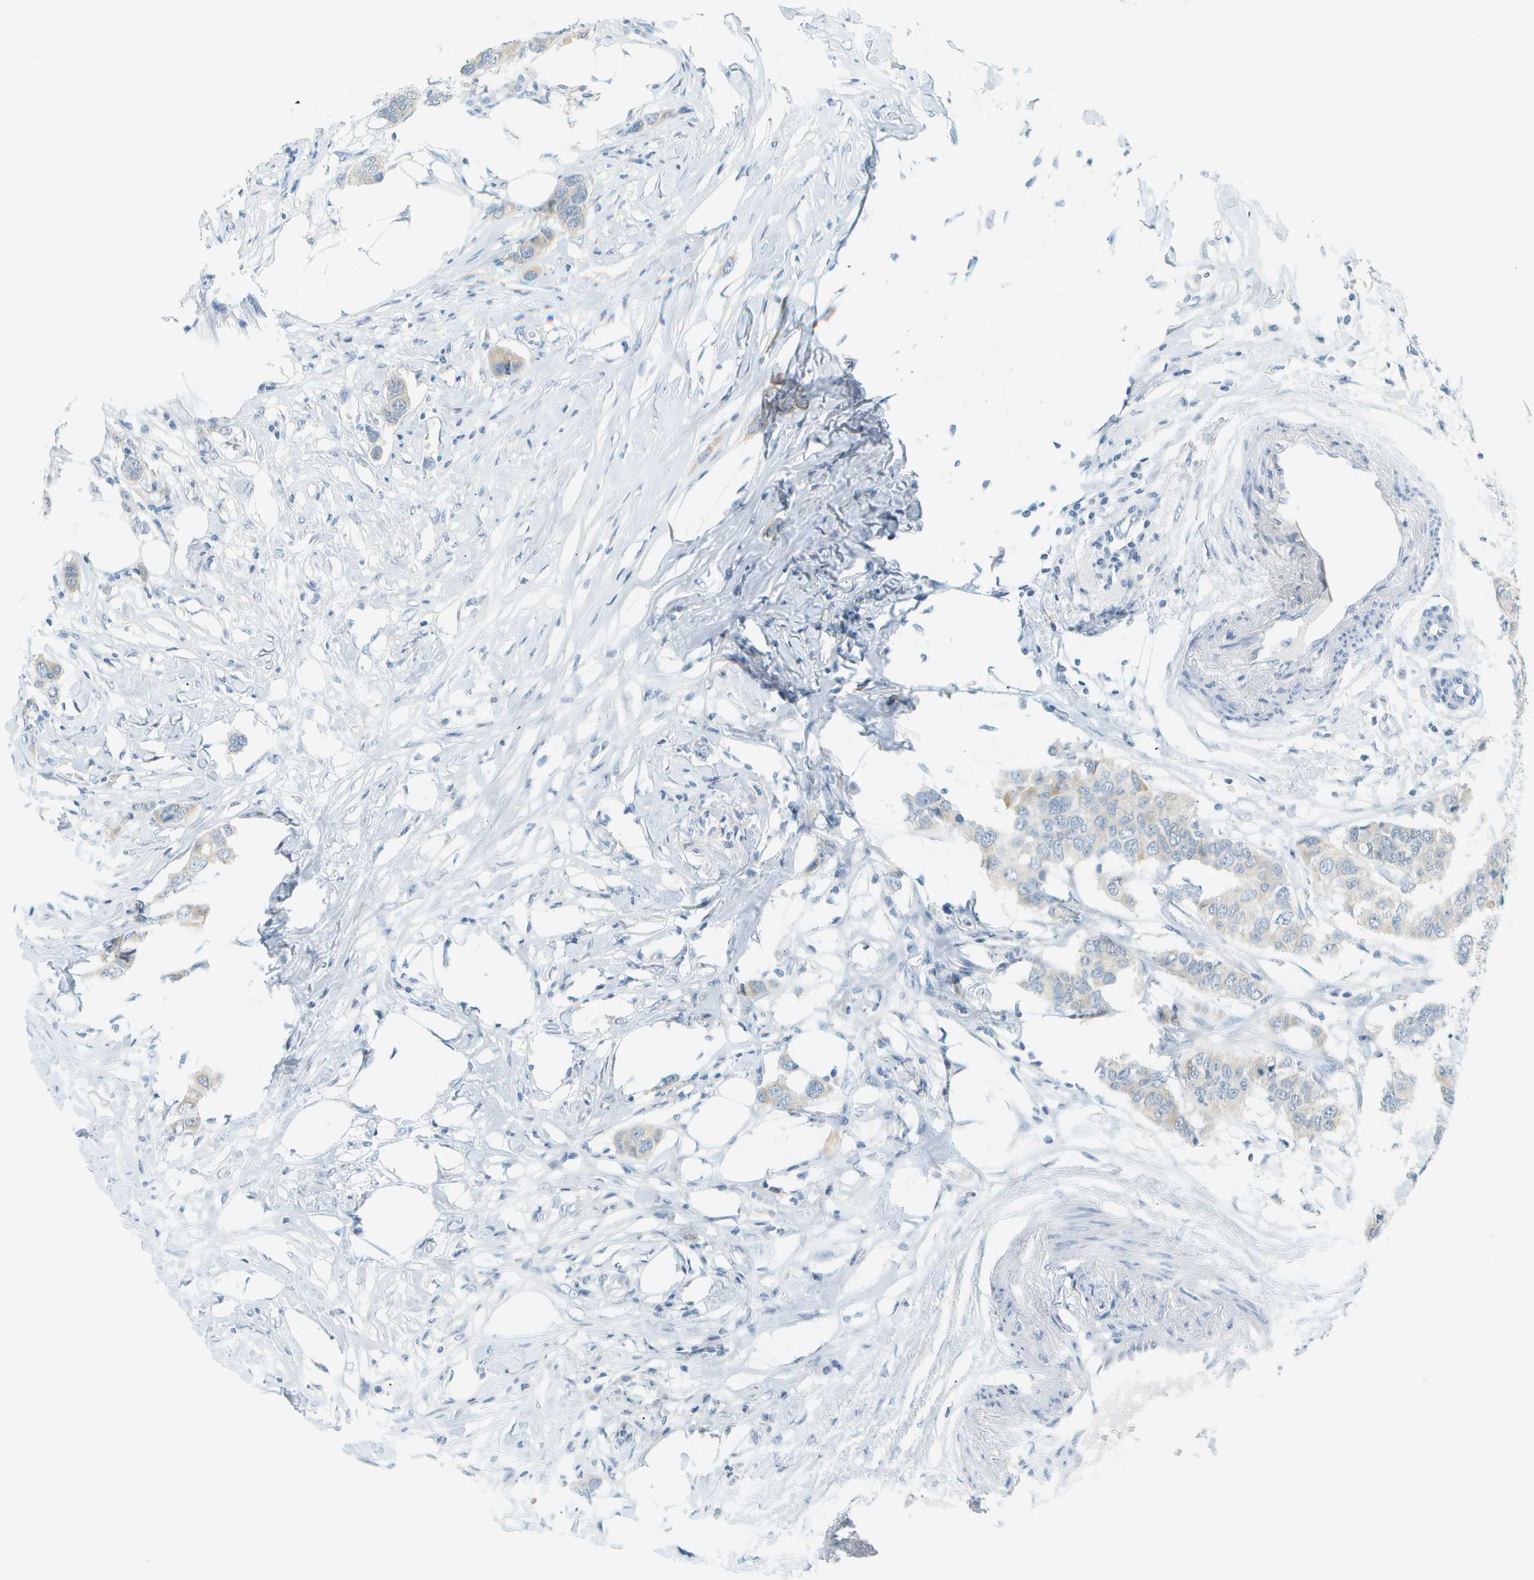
{"staining": {"intensity": "weak", "quantity": "<25%", "location": "cytoplasmic/membranous"}, "tissue": "breast cancer", "cell_type": "Tumor cells", "image_type": "cancer", "snomed": [{"axis": "morphology", "description": "Duct carcinoma"}, {"axis": "topography", "description": "Breast"}], "caption": "Breast cancer stained for a protein using immunohistochemistry (IHC) shows no expression tumor cells.", "gene": "SMYD5", "patient": {"sex": "female", "age": 50}}